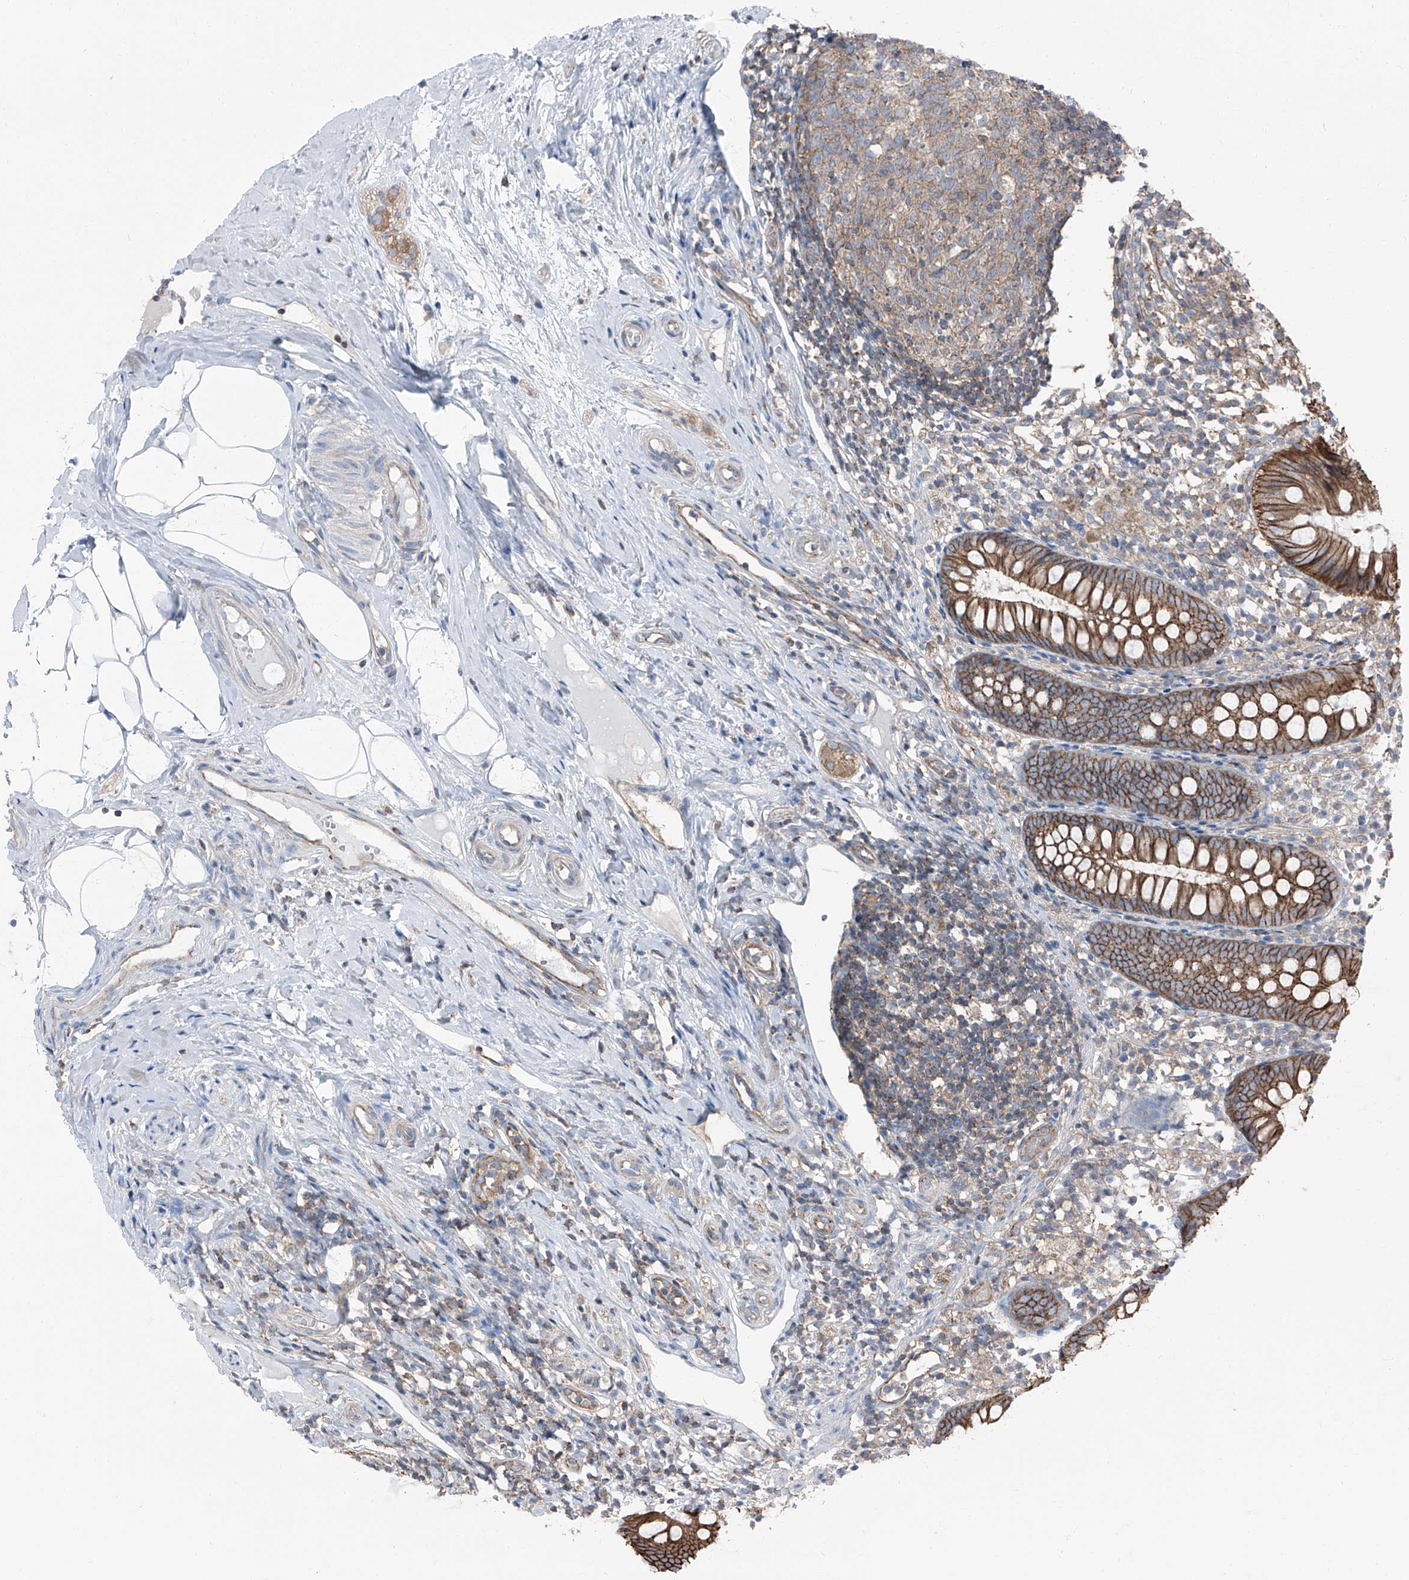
{"staining": {"intensity": "moderate", "quantity": ">75%", "location": "cytoplasmic/membranous"}, "tissue": "appendix", "cell_type": "Glandular cells", "image_type": "normal", "snomed": [{"axis": "morphology", "description": "Normal tissue, NOS"}, {"axis": "topography", "description": "Appendix"}], "caption": "Benign appendix exhibits moderate cytoplasmic/membranous staining in approximately >75% of glandular cells.", "gene": "GPR142", "patient": {"sex": "female", "age": 20}}